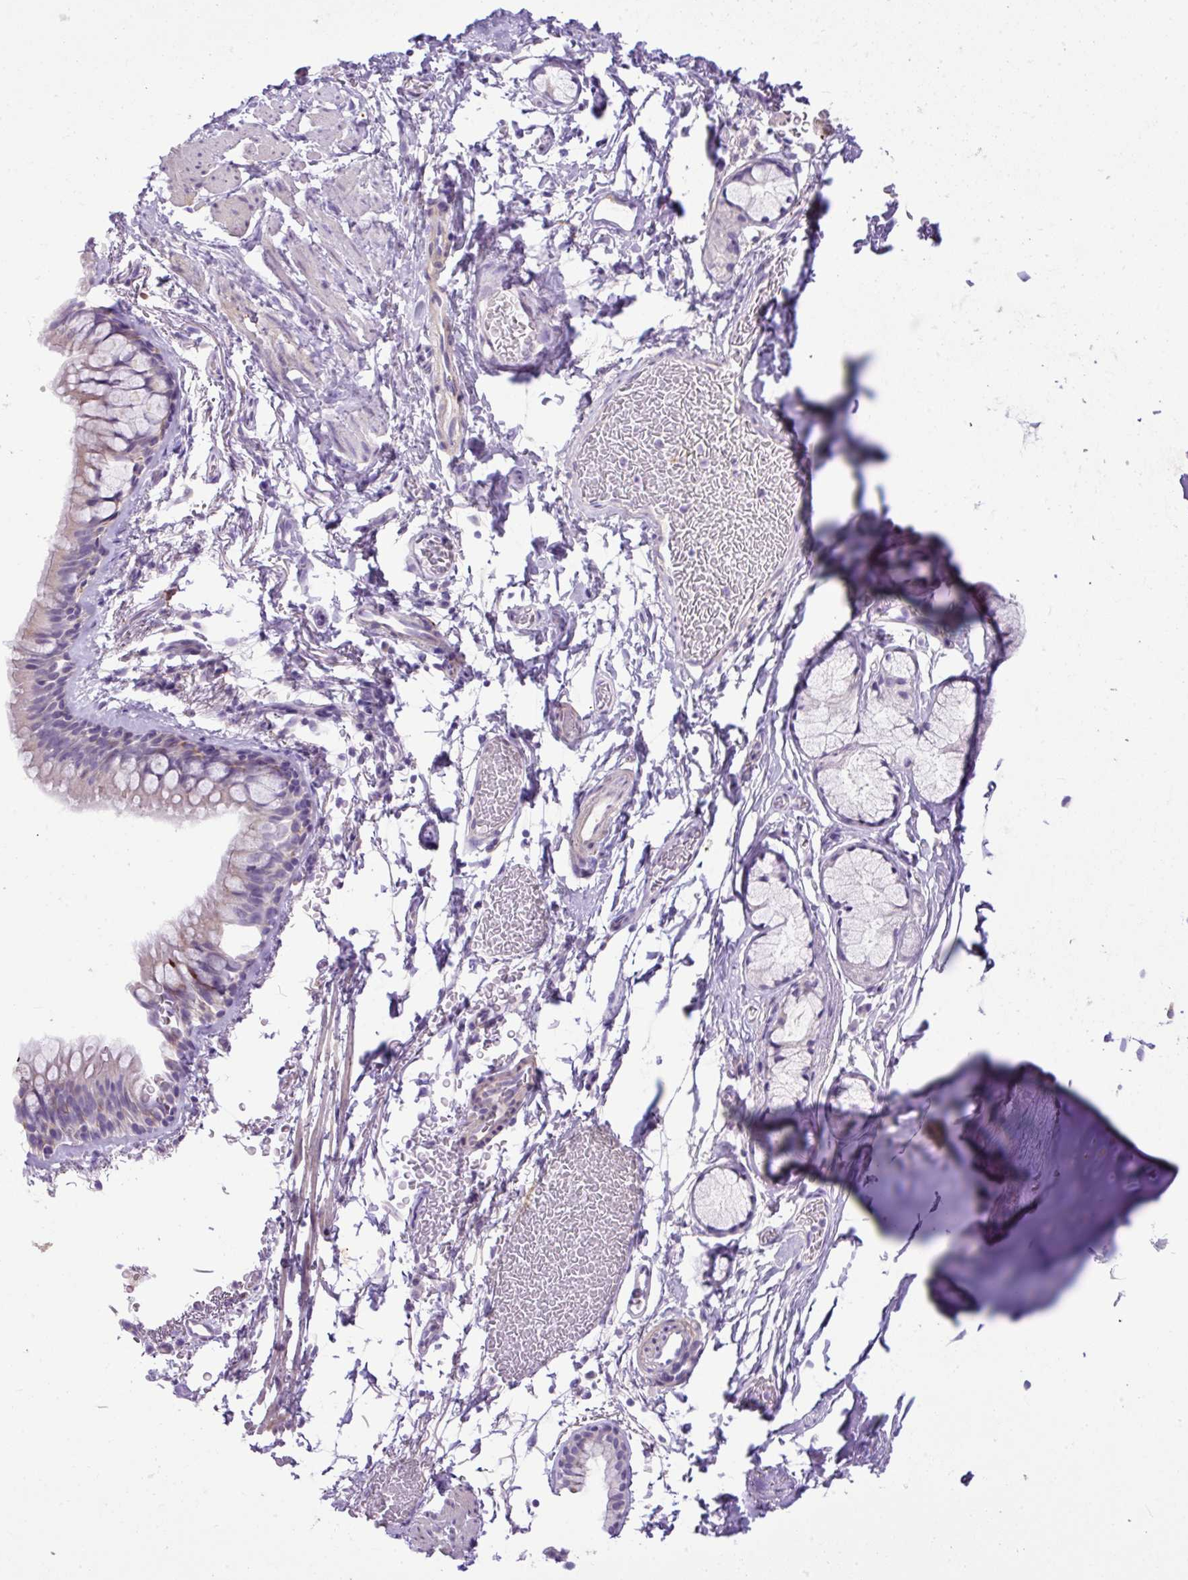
{"staining": {"intensity": "negative", "quantity": "none", "location": "none"}, "tissue": "bronchus", "cell_type": "Respiratory epithelial cells", "image_type": "normal", "snomed": [{"axis": "morphology", "description": "Normal tissue, NOS"}, {"axis": "topography", "description": "Bronchus"}], "caption": "Benign bronchus was stained to show a protein in brown. There is no significant expression in respiratory epithelial cells.", "gene": "SPTBN5", "patient": {"sex": "male", "age": 67}}